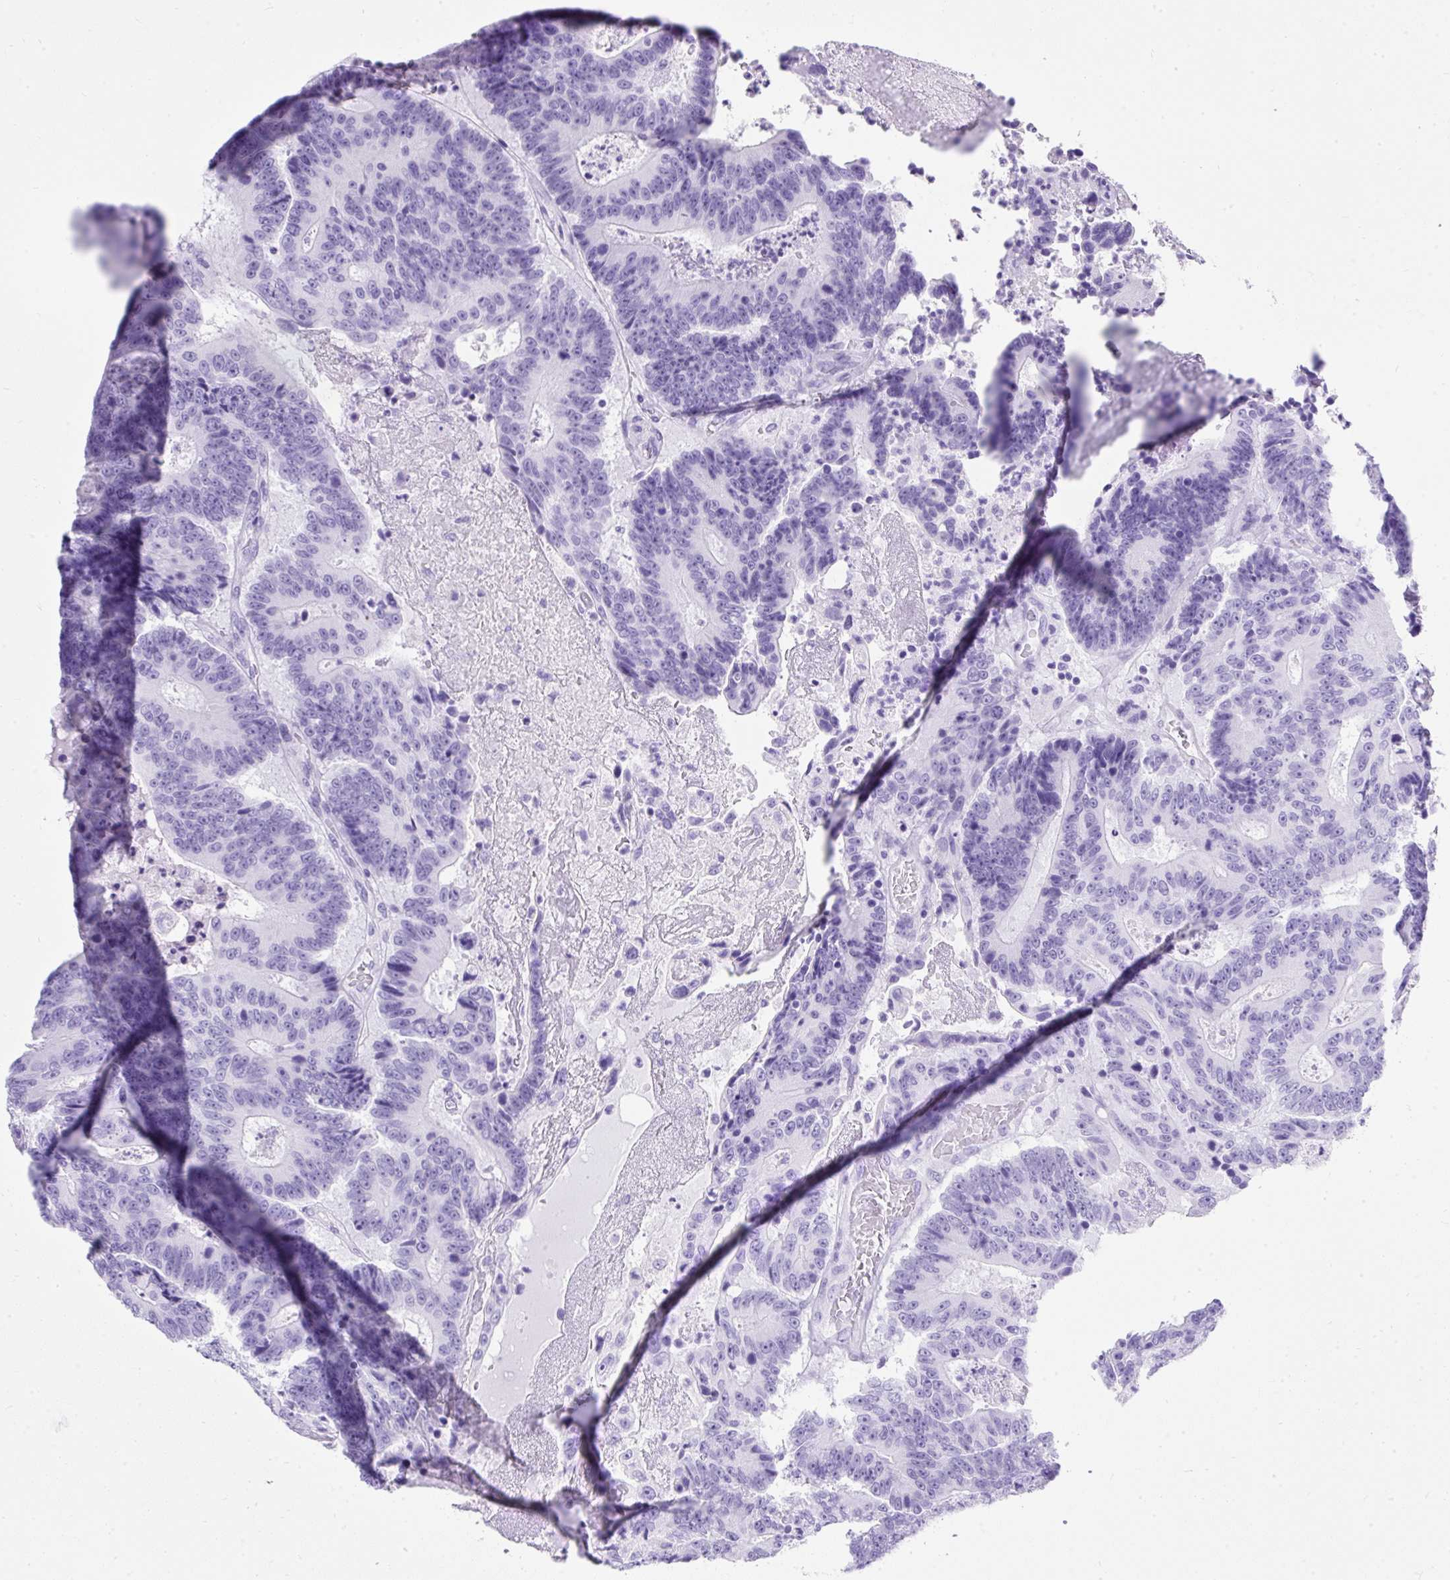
{"staining": {"intensity": "negative", "quantity": "none", "location": "none"}, "tissue": "colorectal cancer", "cell_type": "Tumor cells", "image_type": "cancer", "snomed": [{"axis": "morphology", "description": "Adenocarcinoma, NOS"}, {"axis": "topography", "description": "Colon"}], "caption": "Photomicrograph shows no significant protein staining in tumor cells of adenocarcinoma (colorectal).", "gene": "PVALB", "patient": {"sex": "male", "age": 83}}